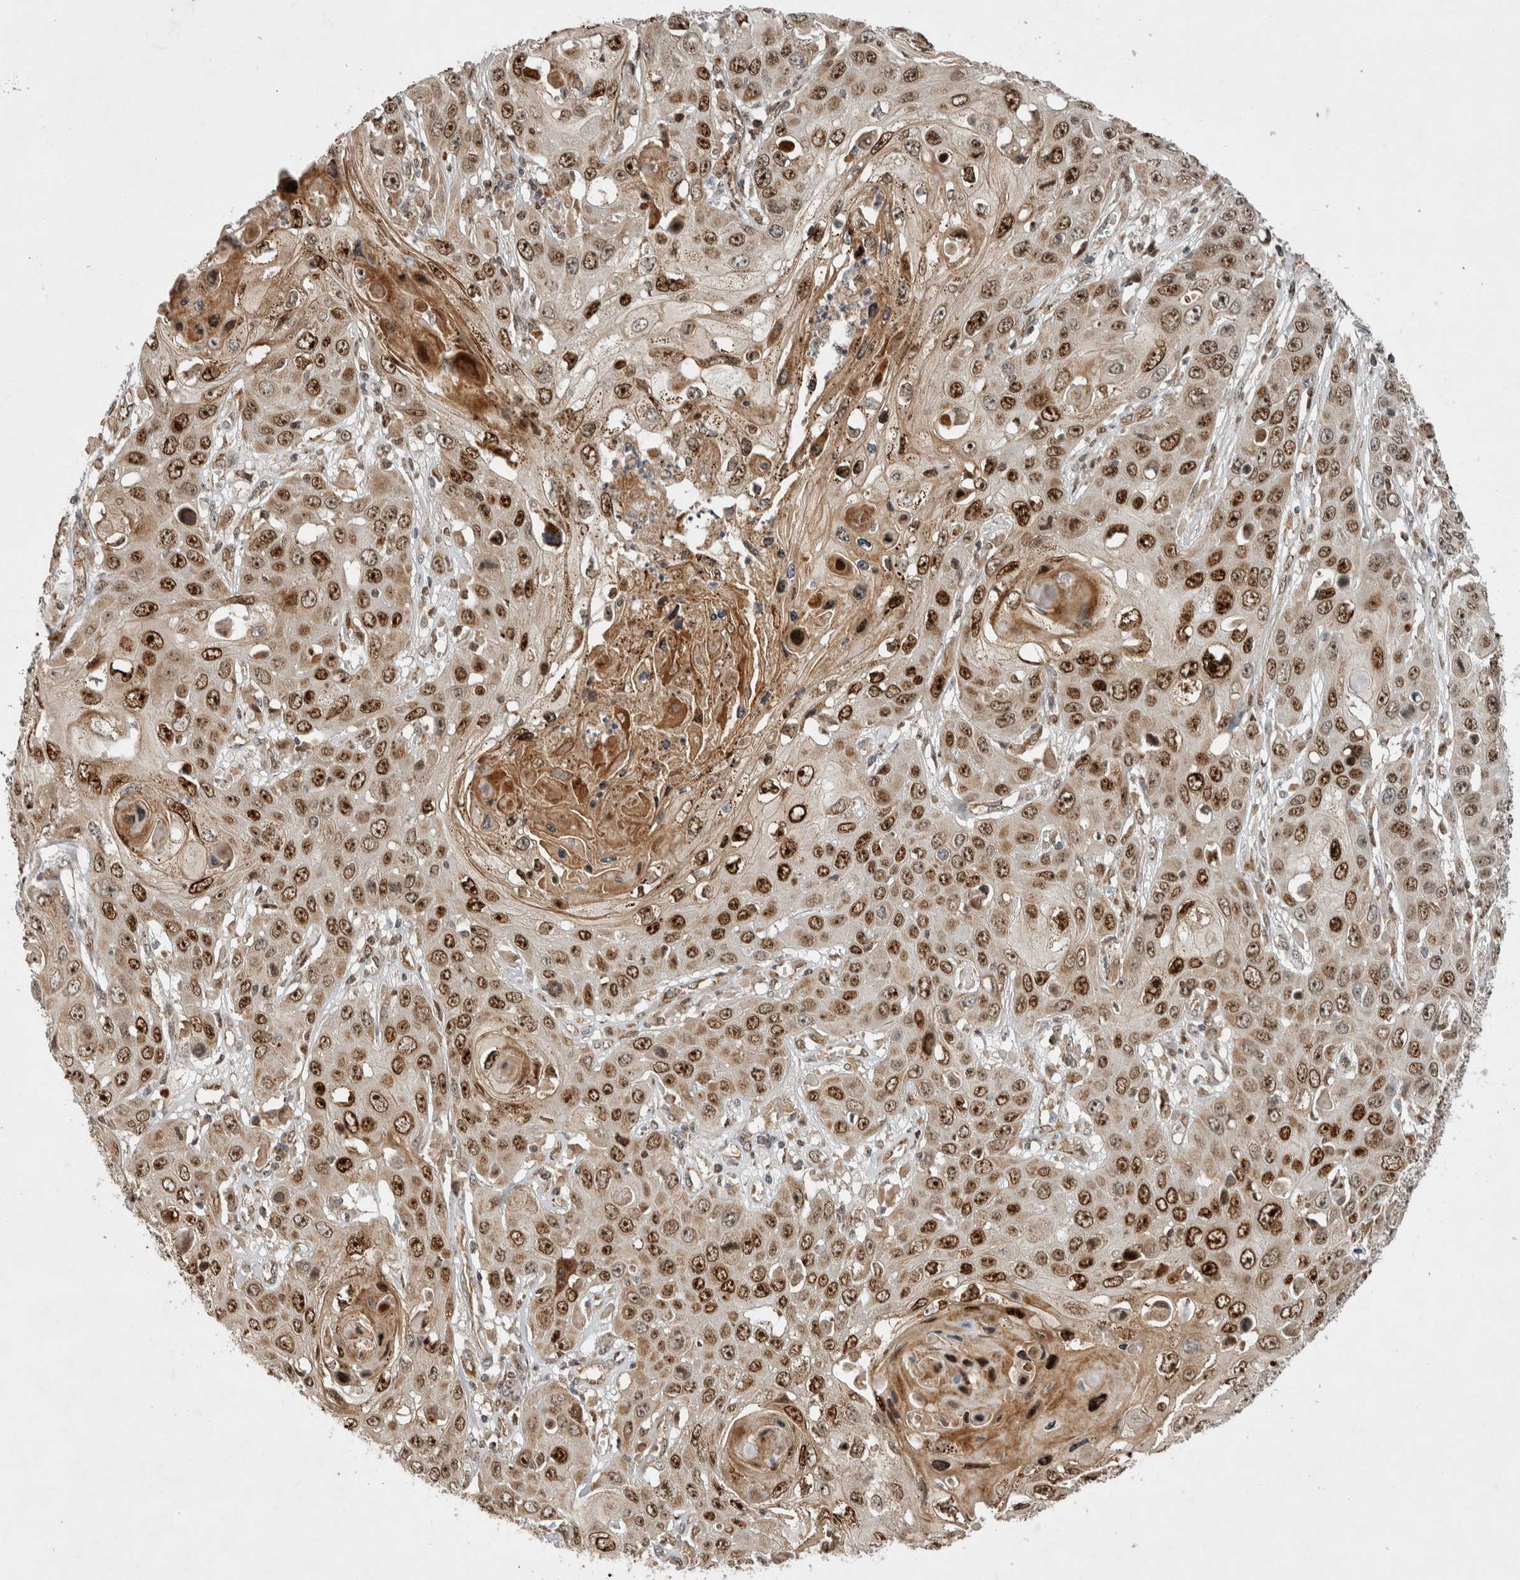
{"staining": {"intensity": "strong", "quantity": ">75%", "location": "cytoplasmic/membranous,nuclear"}, "tissue": "skin cancer", "cell_type": "Tumor cells", "image_type": "cancer", "snomed": [{"axis": "morphology", "description": "Squamous cell carcinoma, NOS"}, {"axis": "topography", "description": "Skin"}], "caption": "The photomicrograph displays a brown stain indicating the presence of a protein in the cytoplasmic/membranous and nuclear of tumor cells in squamous cell carcinoma (skin).", "gene": "INSRR", "patient": {"sex": "male", "age": 55}}